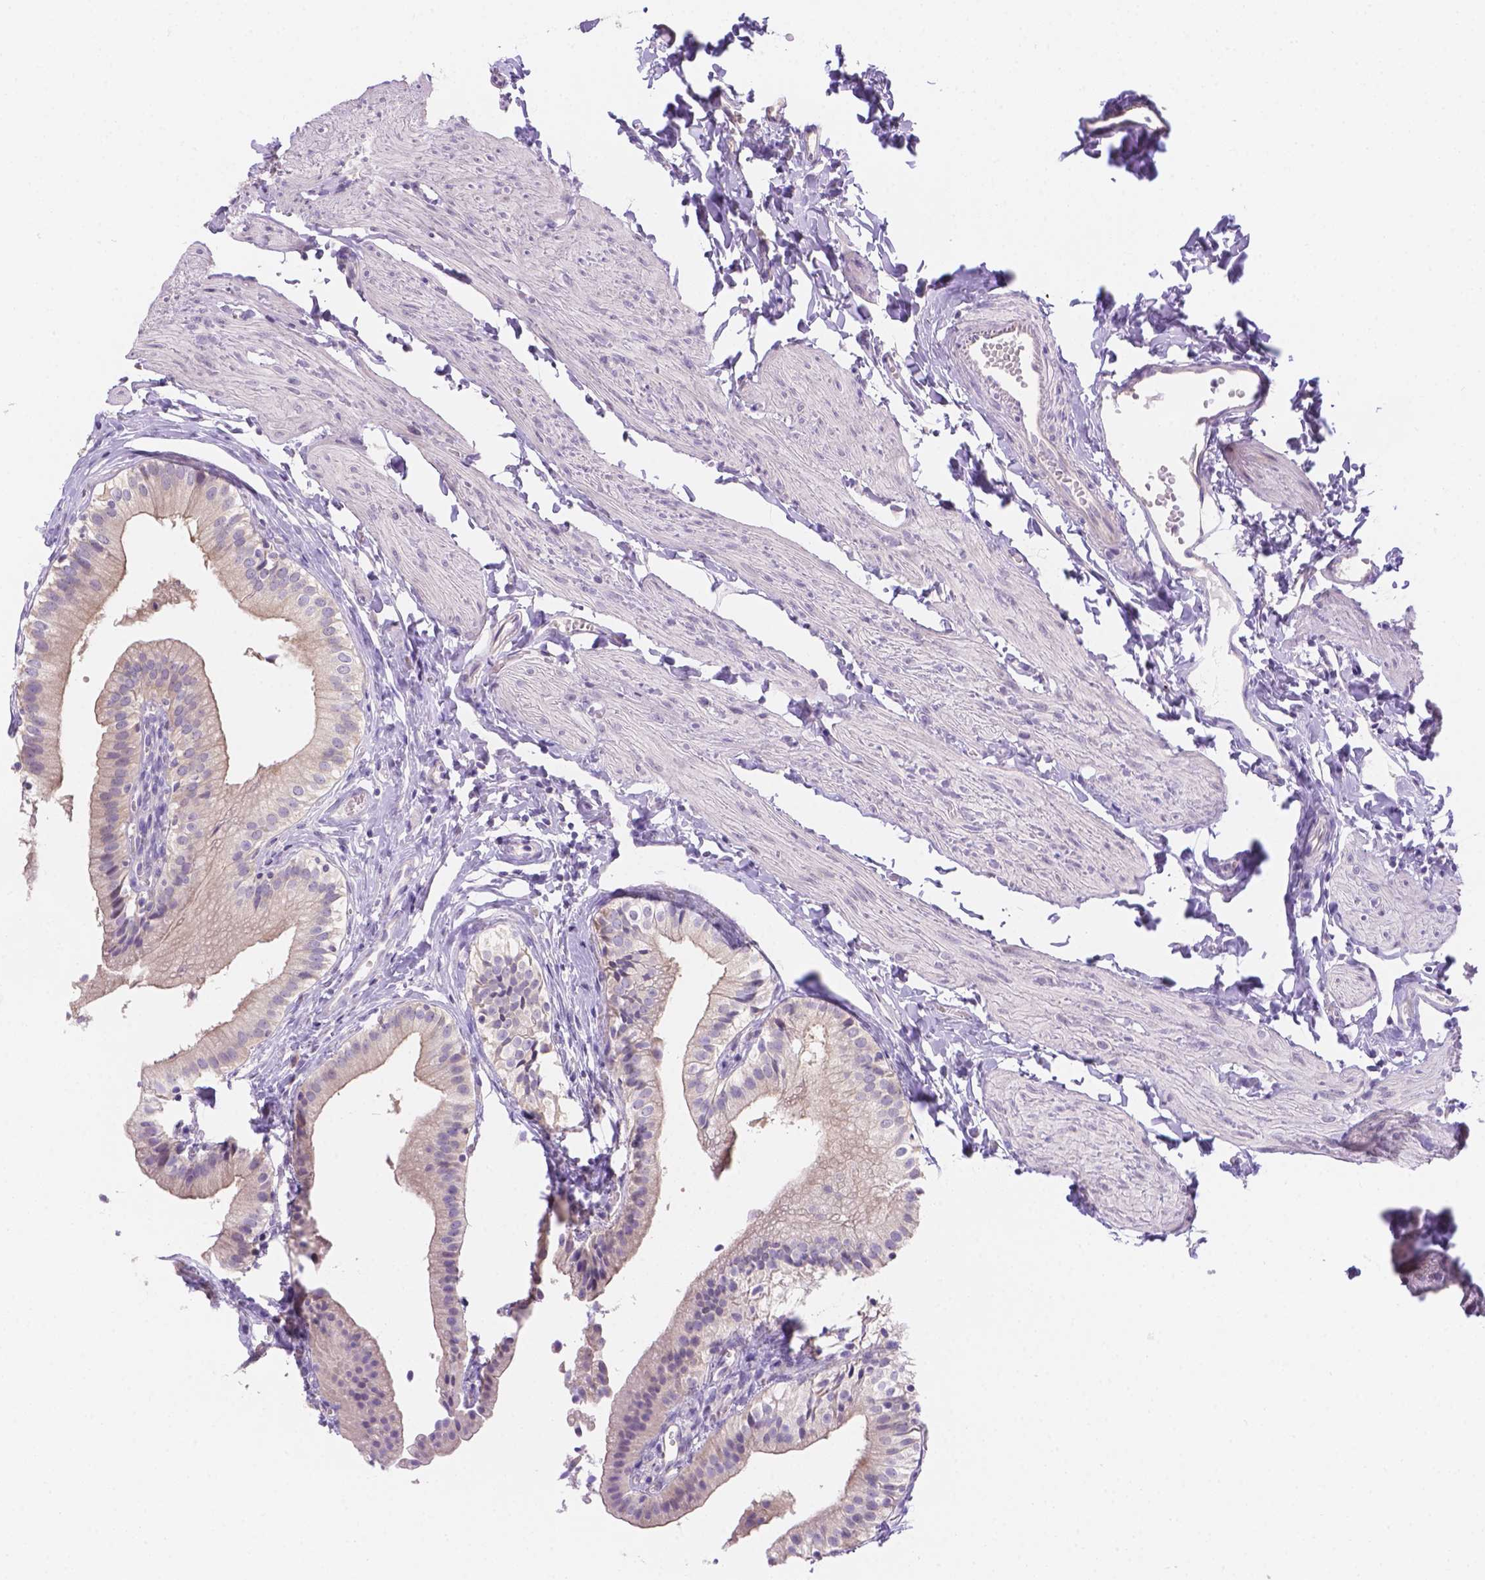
{"staining": {"intensity": "weak", "quantity": "<25%", "location": "cytoplasmic/membranous"}, "tissue": "gallbladder", "cell_type": "Glandular cells", "image_type": "normal", "snomed": [{"axis": "morphology", "description": "Normal tissue, NOS"}, {"axis": "topography", "description": "Gallbladder"}], "caption": "Immunohistochemistry (IHC) of benign human gallbladder demonstrates no expression in glandular cells. (Stains: DAB (3,3'-diaminobenzidine) IHC with hematoxylin counter stain, Microscopy: brightfield microscopy at high magnification).", "gene": "CD96", "patient": {"sex": "female", "age": 47}}